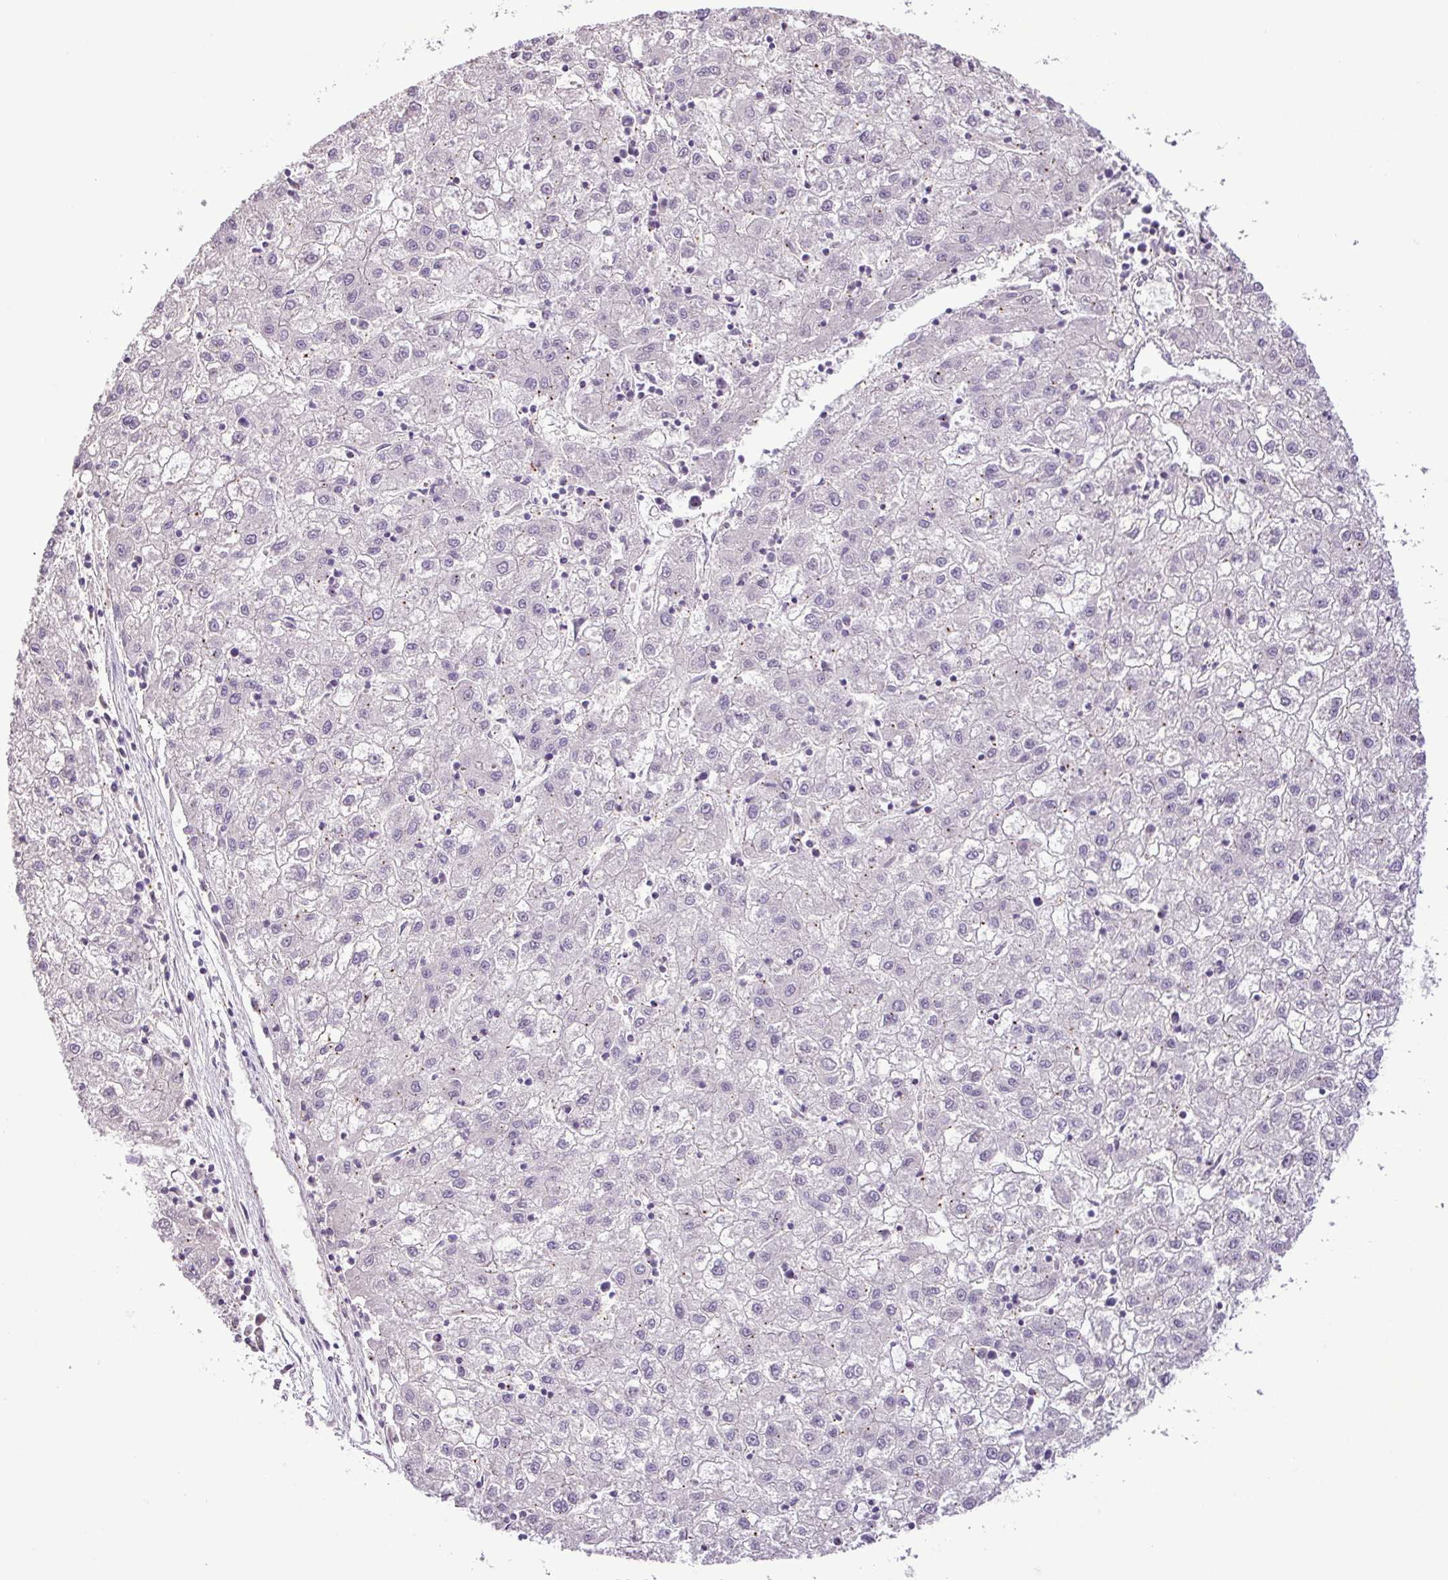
{"staining": {"intensity": "negative", "quantity": "none", "location": "none"}, "tissue": "liver cancer", "cell_type": "Tumor cells", "image_type": "cancer", "snomed": [{"axis": "morphology", "description": "Carcinoma, Hepatocellular, NOS"}, {"axis": "topography", "description": "Liver"}], "caption": "Hepatocellular carcinoma (liver) was stained to show a protein in brown. There is no significant expression in tumor cells.", "gene": "DNAJB13", "patient": {"sex": "male", "age": 72}}